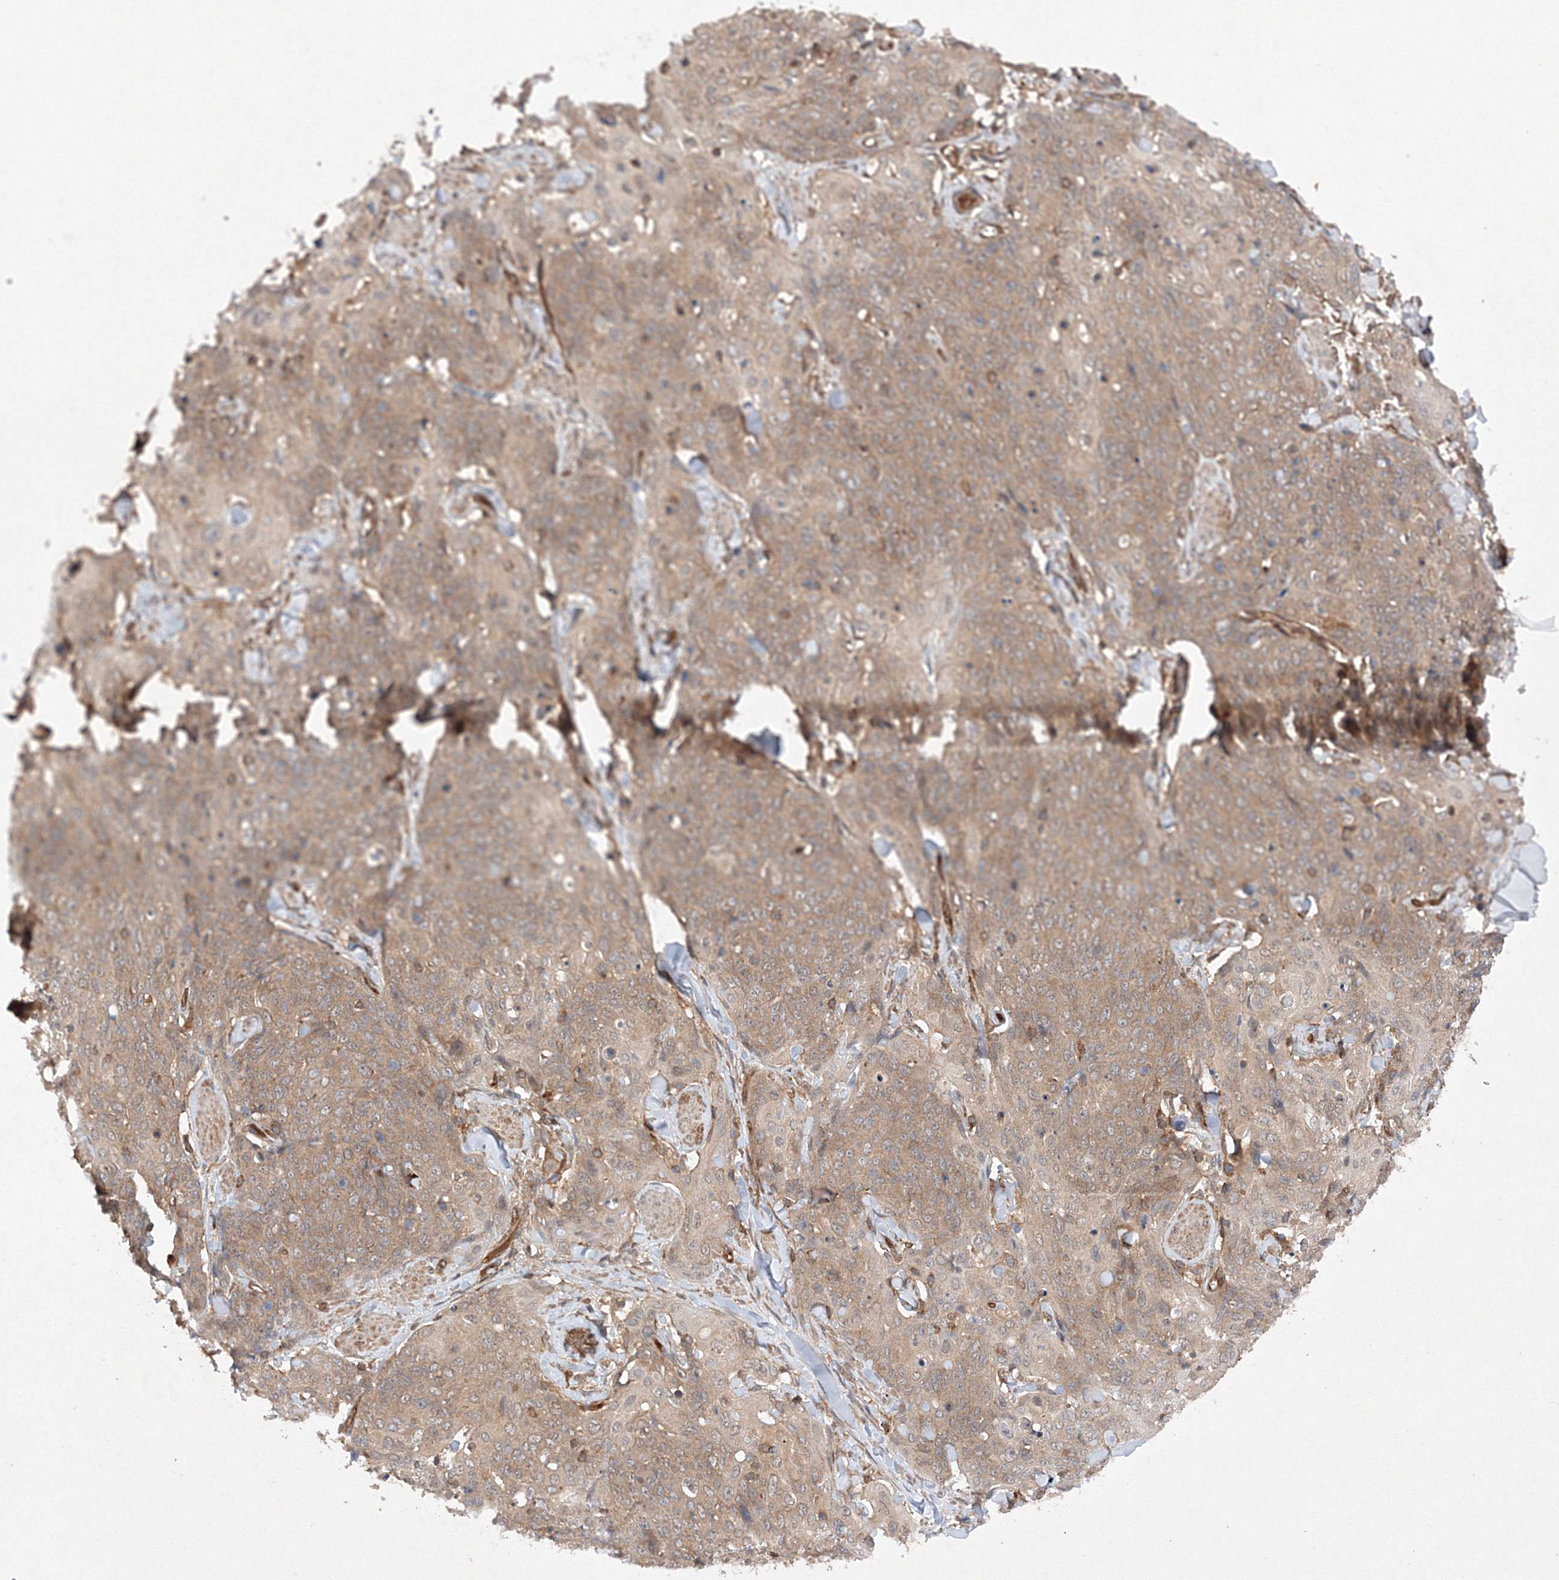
{"staining": {"intensity": "weak", "quantity": ">75%", "location": "cytoplasmic/membranous"}, "tissue": "skin cancer", "cell_type": "Tumor cells", "image_type": "cancer", "snomed": [{"axis": "morphology", "description": "Squamous cell carcinoma, NOS"}, {"axis": "topography", "description": "Skin"}, {"axis": "topography", "description": "Vulva"}], "caption": "DAB immunohistochemical staining of skin squamous cell carcinoma reveals weak cytoplasmic/membranous protein positivity in about >75% of tumor cells.", "gene": "DCTD", "patient": {"sex": "female", "age": 85}}